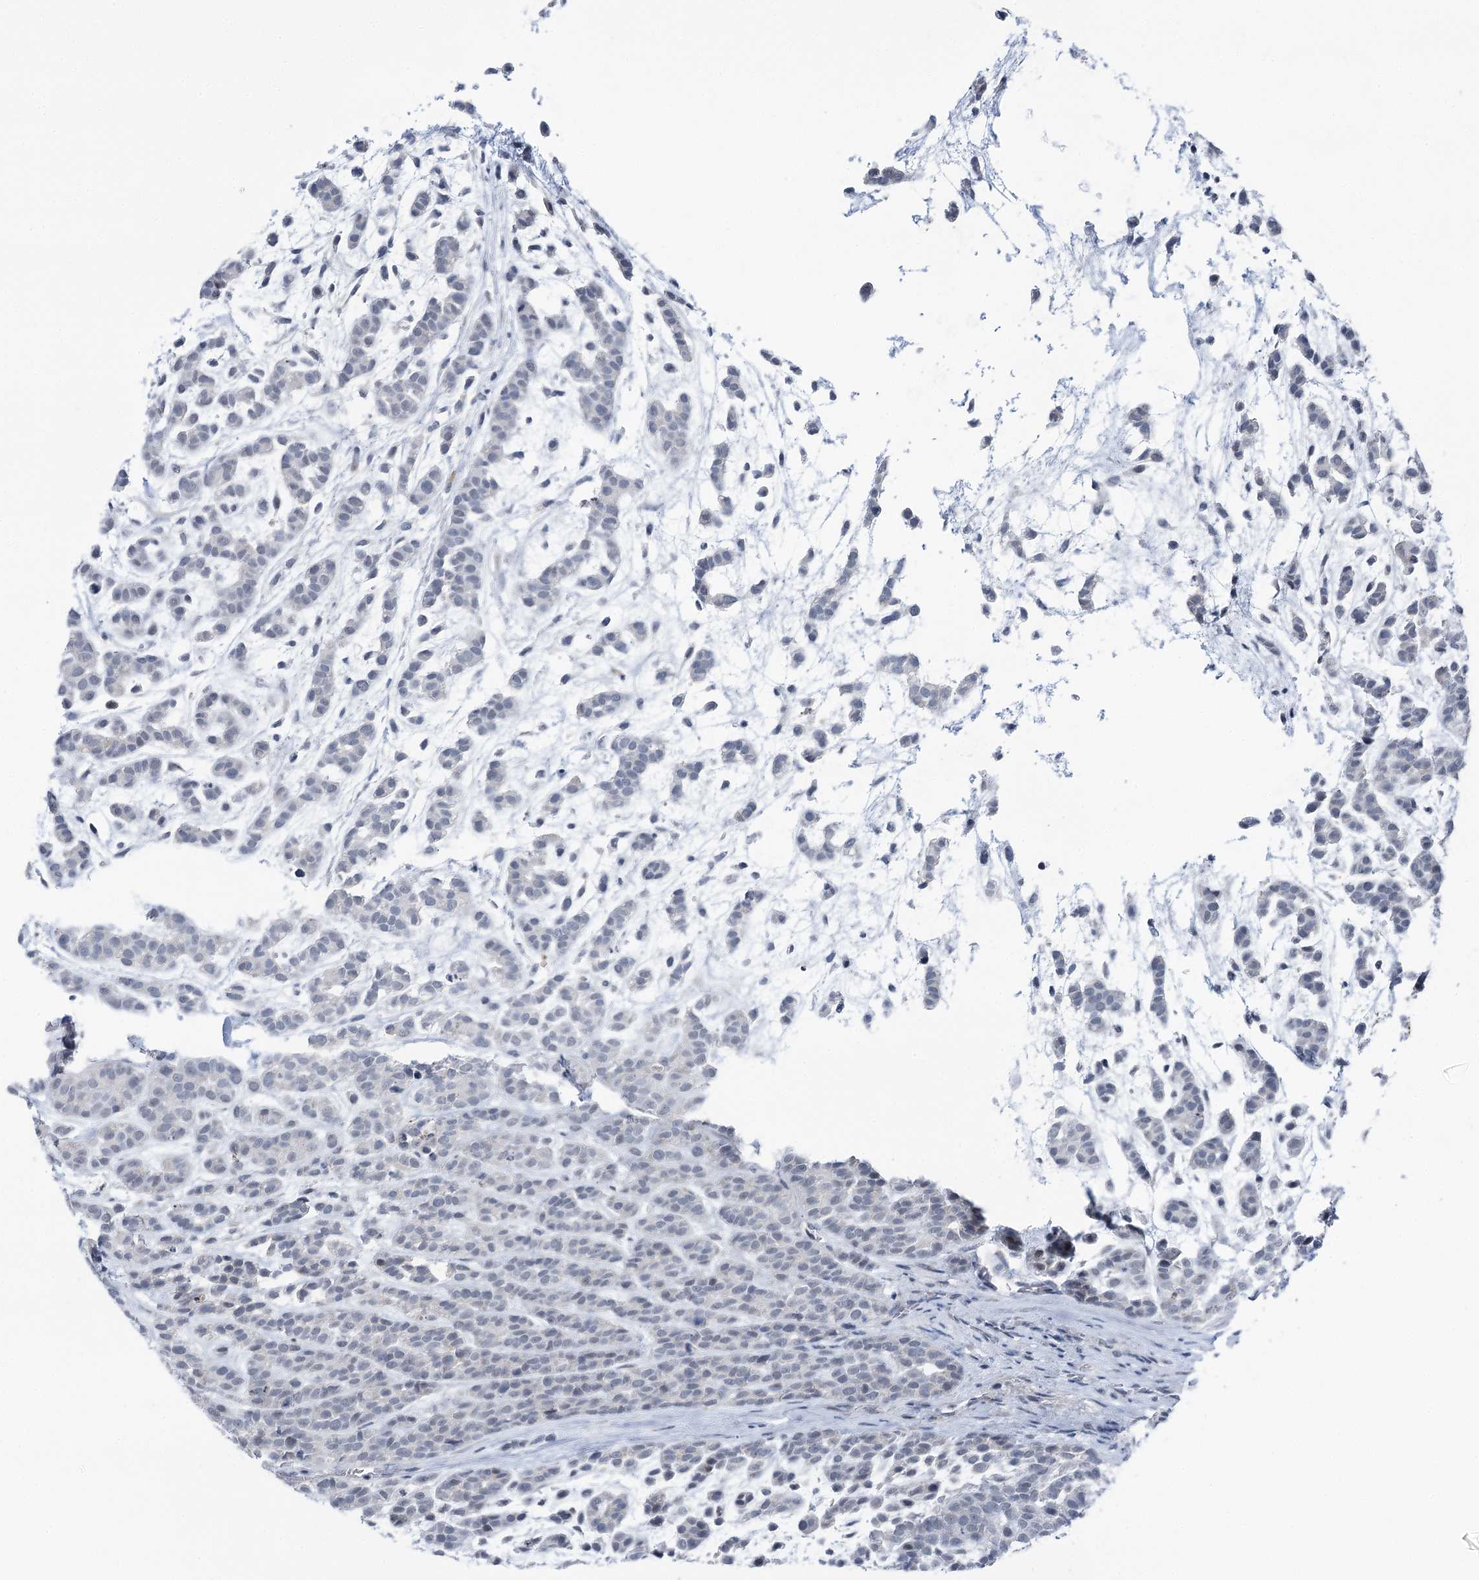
{"staining": {"intensity": "negative", "quantity": "none", "location": "none"}, "tissue": "head and neck cancer", "cell_type": "Tumor cells", "image_type": "cancer", "snomed": [{"axis": "morphology", "description": "Adenocarcinoma, NOS"}, {"axis": "morphology", "description": "Adenoma, NOS"}, {"axis": "topography", "description": "Head-Neck"}], "caption": "A histopathology image of human head and neck cancer (adenocarcinoma) is negative for staining in tumor cells.", "gene": "STEEP1", "patient": {"sex": "female", "age": 55}}